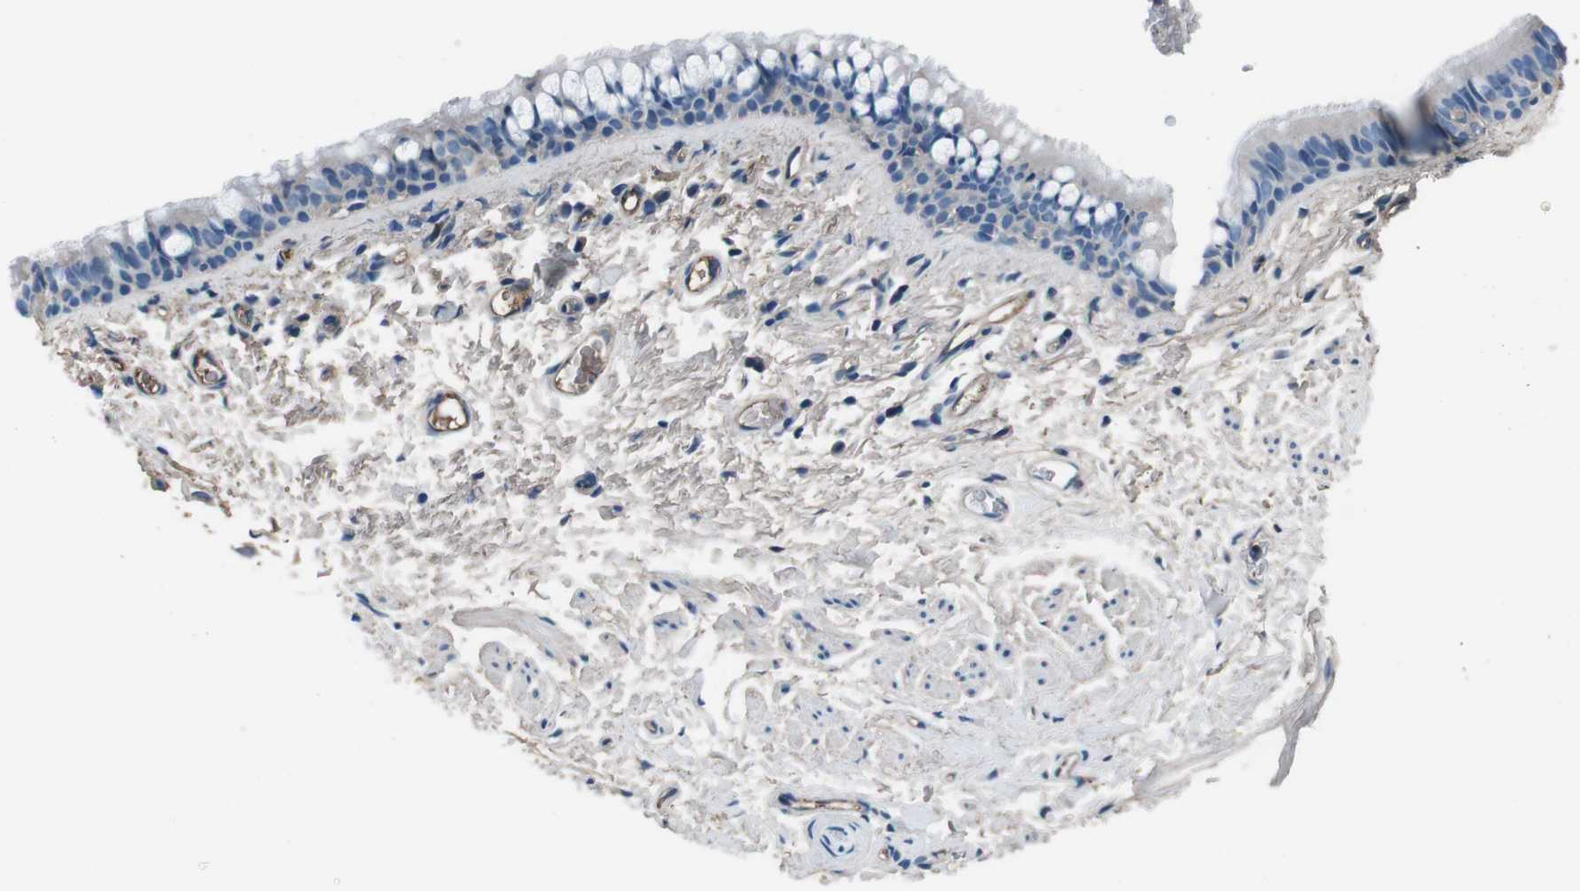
{"staining": {"intensity": "weak", "quantity": "<25%", "location": "cytoplasmic/membranous"}, "tissue": "bronchus", "cell_type": "Respiratory epithelial cells", "image_type": "normal", "snomed": [{"axis": "morphology", "description": "Normal tissue, NOS"}, {"axis": "morphology", "description": "Malignant melanoma, Metastatic site"}, {"axis": "topography", "description": "Bronchus"}, {"axis": "topography", "description": "Lung"}], "caption": "IHC of unremarkable bronchus demonstrates no staining in respiratory epithelial cells.", "gene": "LEP", "patient": {"sex": "male", "age": 64}}